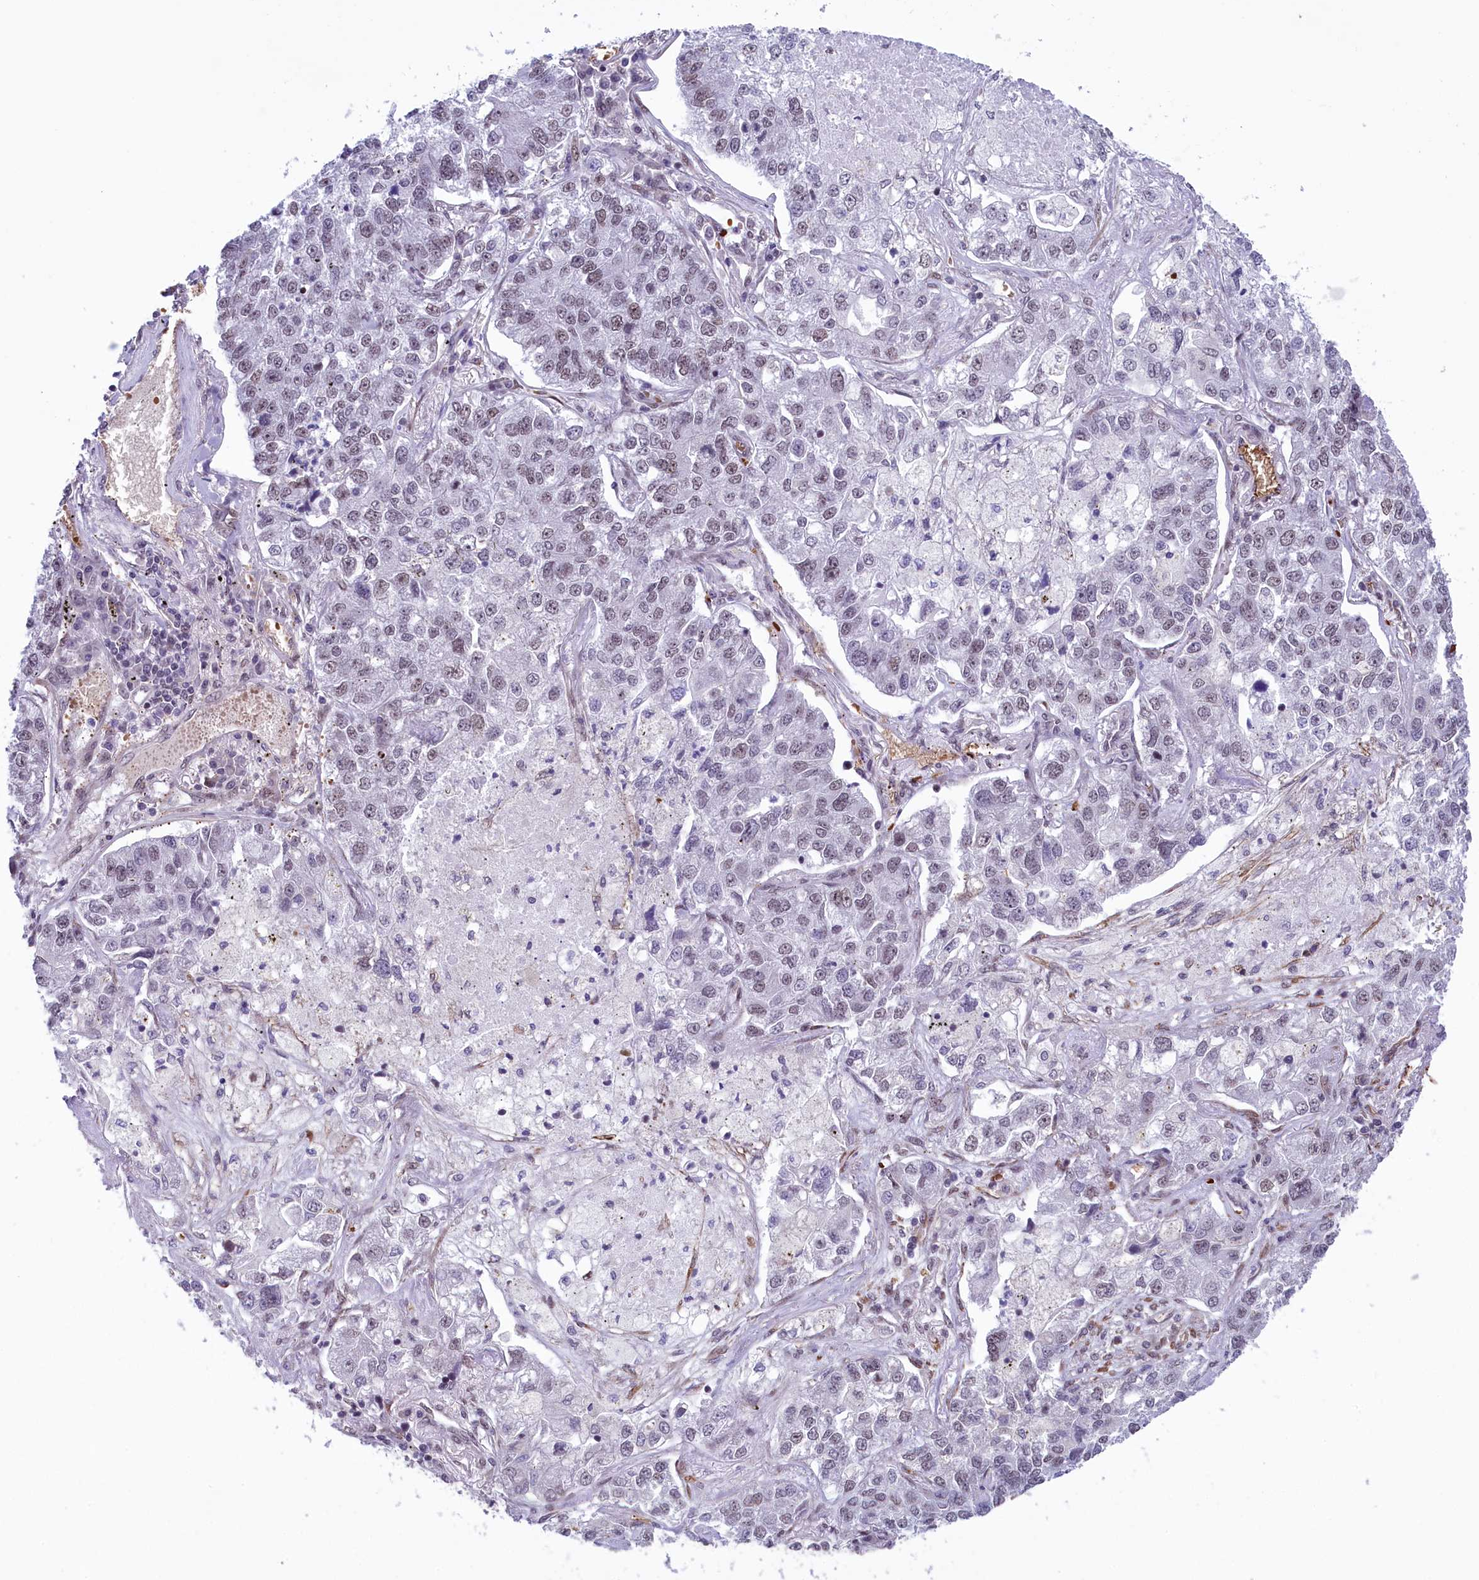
{"staining": {"intensity": "weak", "quantity": "<25%", "location": "nuclear"}, "tissue": "lung cancer", "cell_type": "Tumor cells", "image_type": "cancer", "snomed": [{"axis": "morphology", "description": "Adenocarcinoma, NOS"}, {"axis": "topography", "description": "Lung"}], "caption": "This is an immunohistochemistry (IHC) micrograph of human lung adenocarcinoma. There is no positivity in tumor cells.", "gene": "MPHOSPH8", "patient": {"sex": "male", "age": 49}}